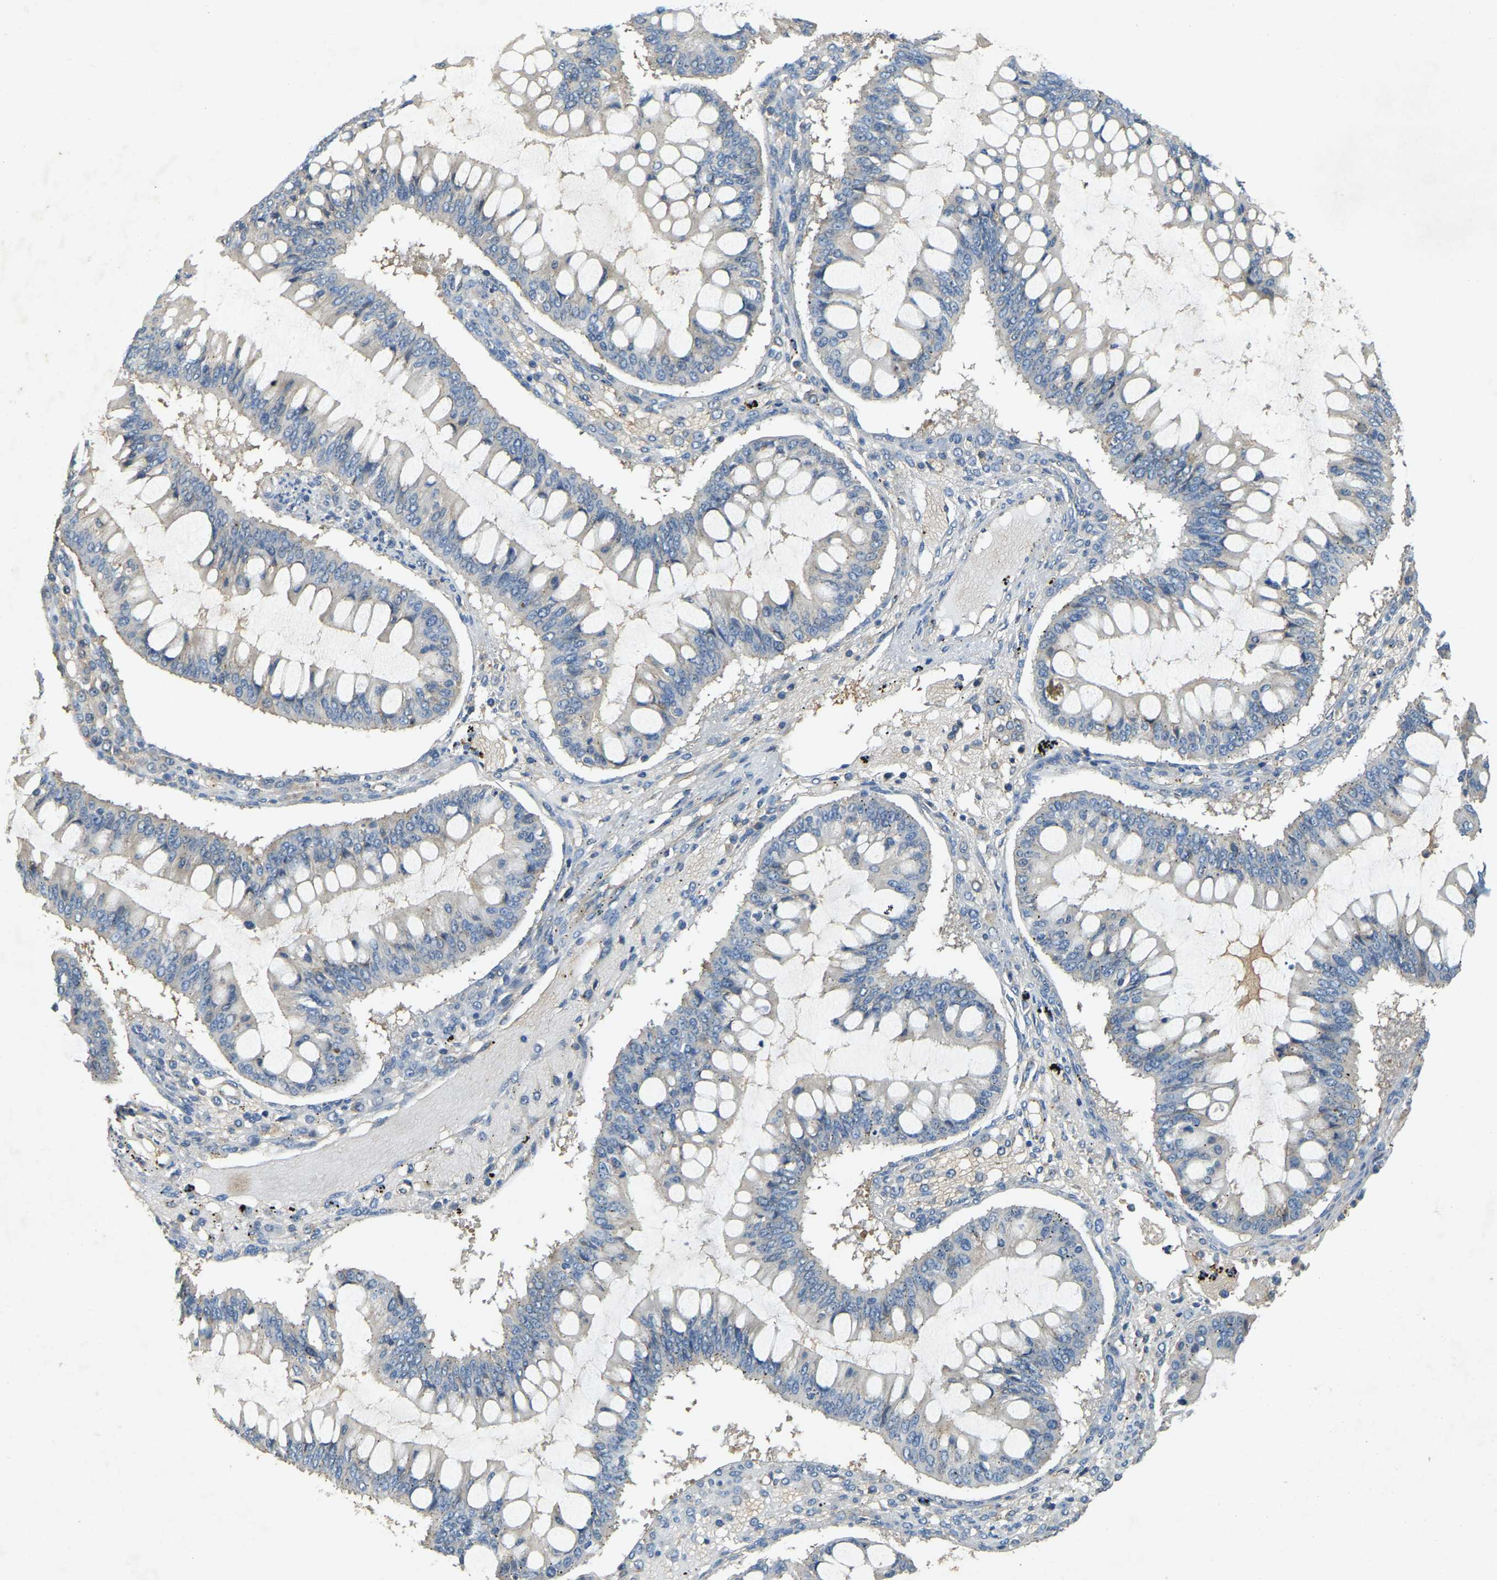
{"staining": {"intensity": "negative", "quantity": "none", "location": "none"}, "tissue": "ovarian cancer", "cell_type": "Tumor cells", "image_type": "cancer", "snomed": [{"axis": "morphology", "description": "Cystadenocarcinoma, mucinous, NOS"}, {"axis": "topography", "description": "Ovary"}], "caption": "Immunohistochemical staining of ovarian cancer (mucinous cystadenocarcinoma) demonstrates no significant expression in tumor cells. (DAB IHC, high magnification).", "gene": "CFLAR", "patient": {"sex": "female", "age": 73}}